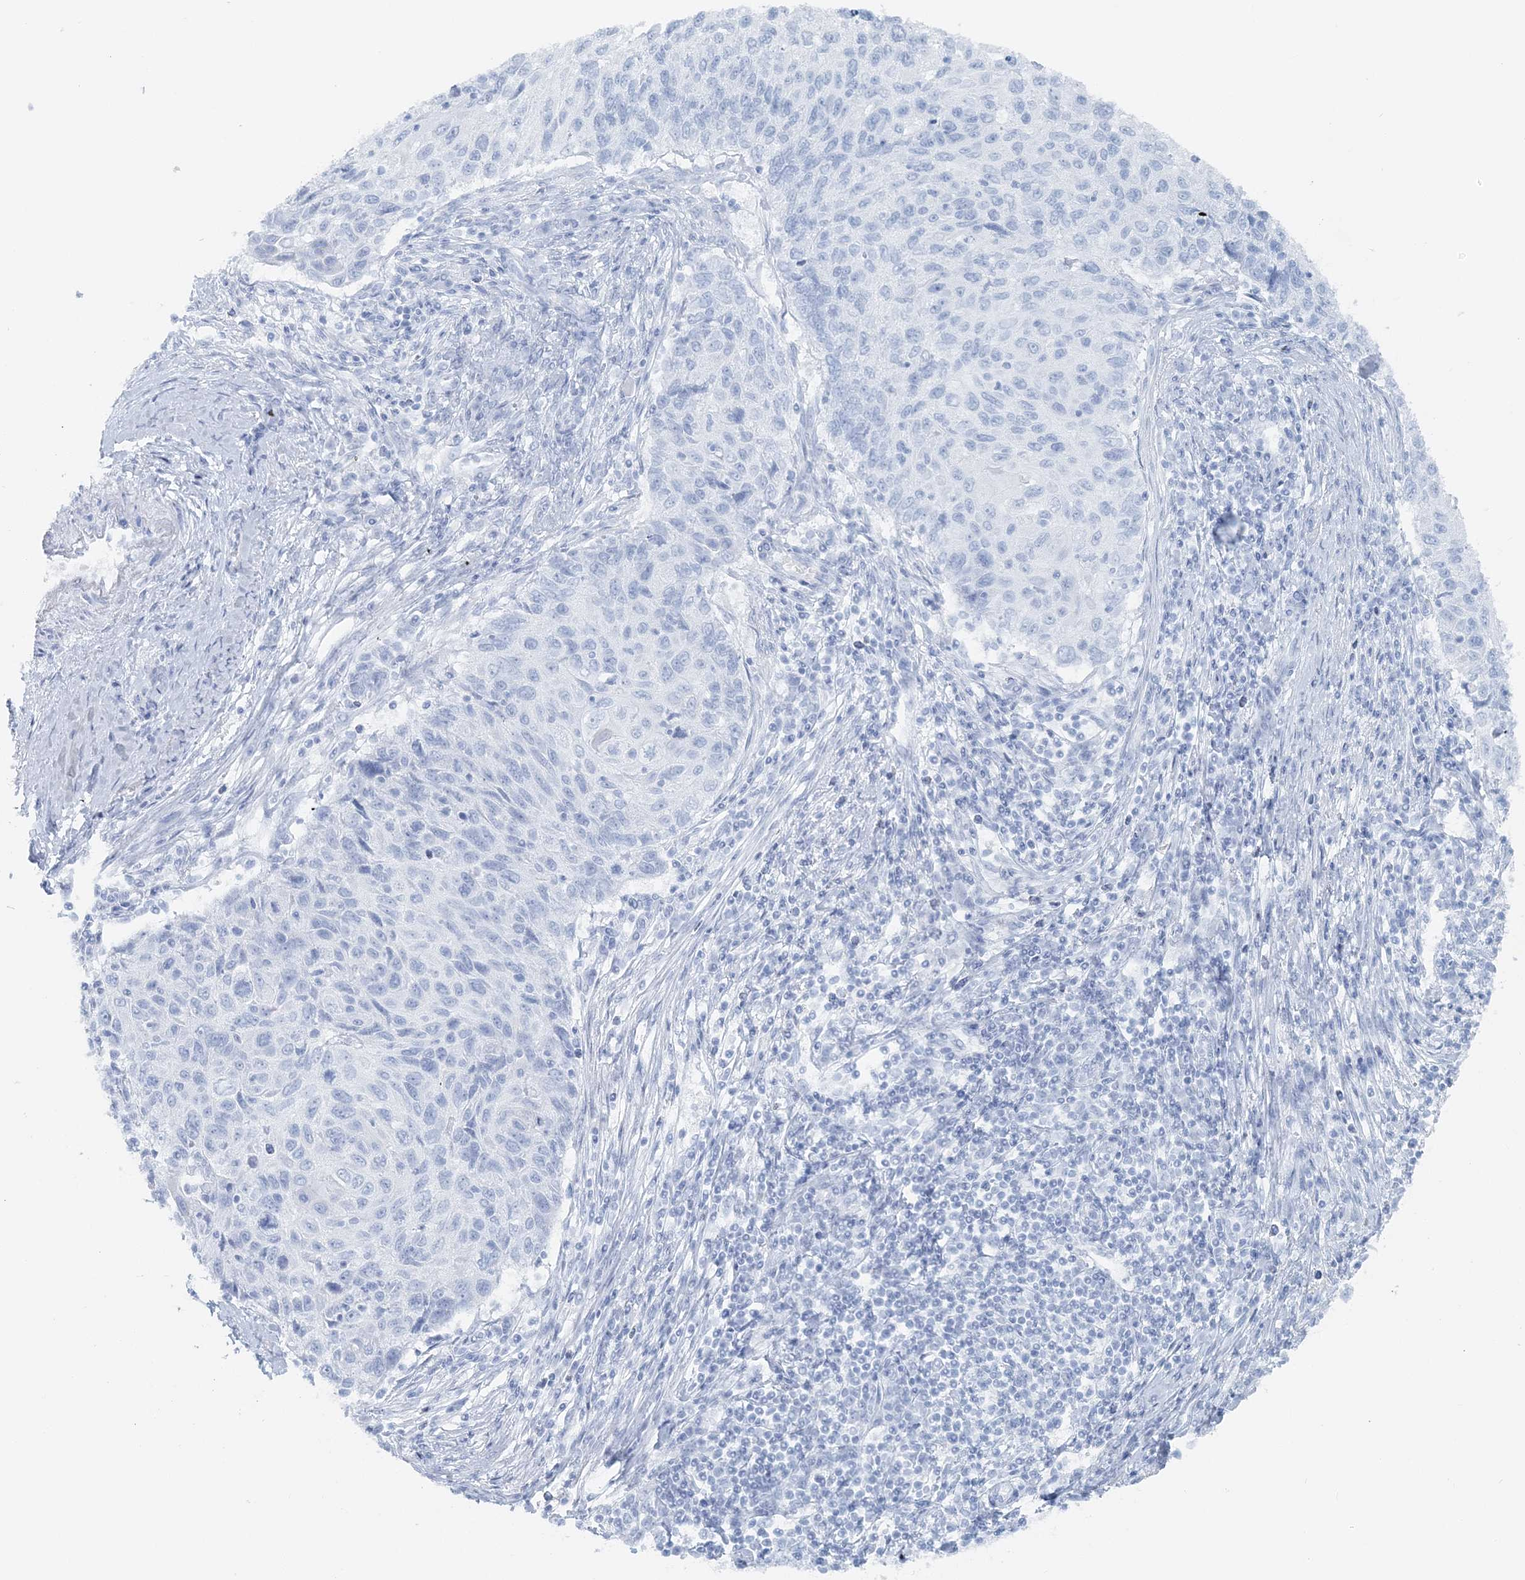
{"staining": {"intensity": "negative", "quantity": "none", "location": "none"}, "tissue": "cervical cancer", "cell_type": "Tumor cells", "image_type": "cancer", "snomed": [{"axis": "morphology", "description": "Squamous cell carcinoma, NOS"}, {"axis": "topography", "description": "Cervix"}], "caption": "Cervical cancer (squamous cell carcinoma) stained for a protein using immunohistochemistry shows no expression tumor cells.", "gene": "ATP11A", "patient": {"sex": "female", "age": 70}}